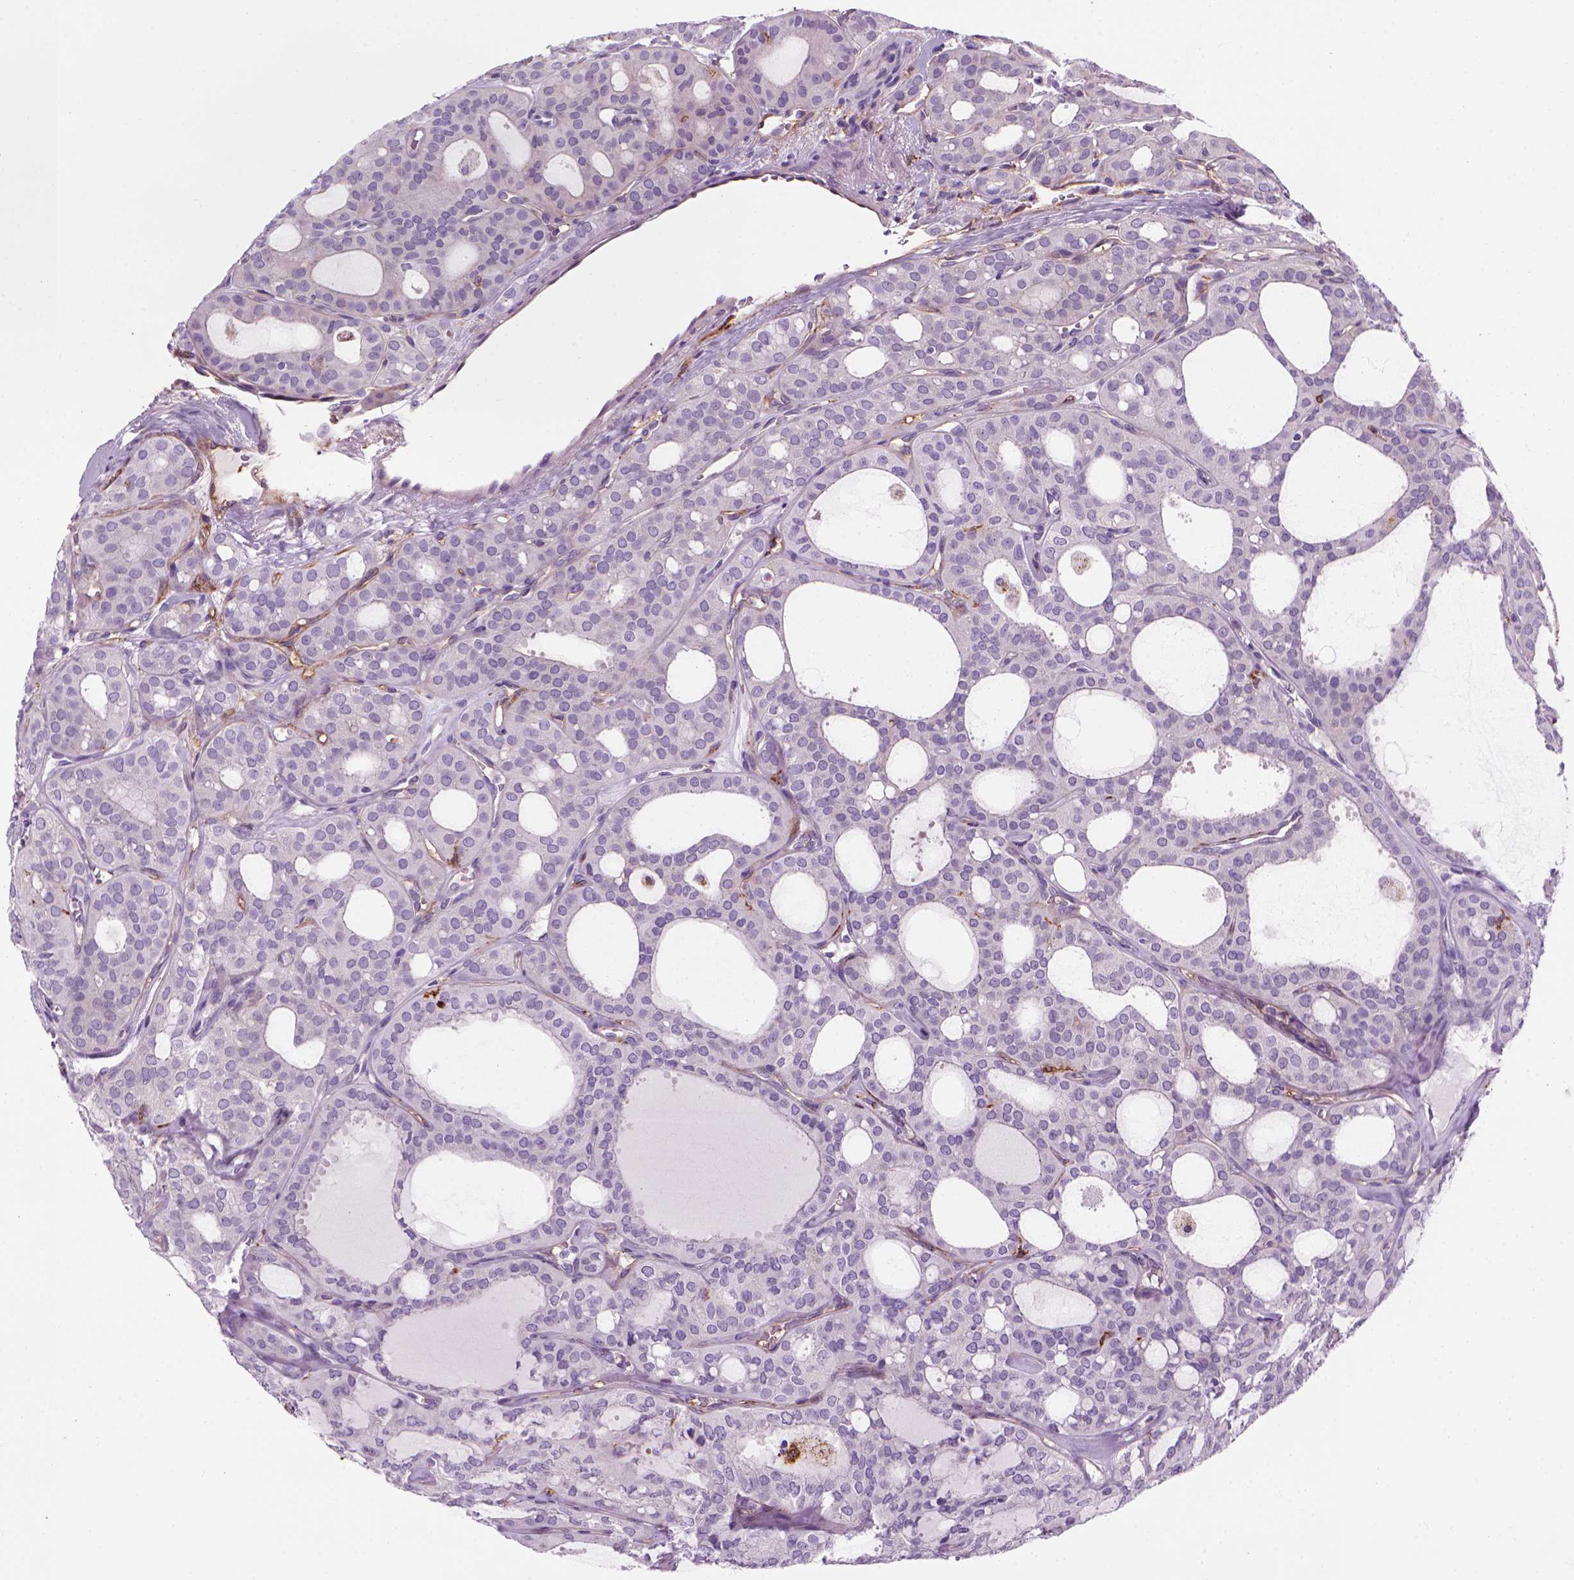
{"staining": {"intensity": "negative", "quantity": "none", "location": "none"}, "tissue": "thyroid cancer", "cell_type": "Tumor cells", "image_type": "cancer", "snomed": [{"axis": "morphology", "description": "Follicular adenoma carcinoma, NOS"}, {"axis": "topography", "description": "Thyroid gland"}], "caption": "Tumor cells show no significant protein staining in follicular adenoma carcinoma (thyroid).", "gene": "MARCKS", "patient": {"sex": "male", "age": 75}}